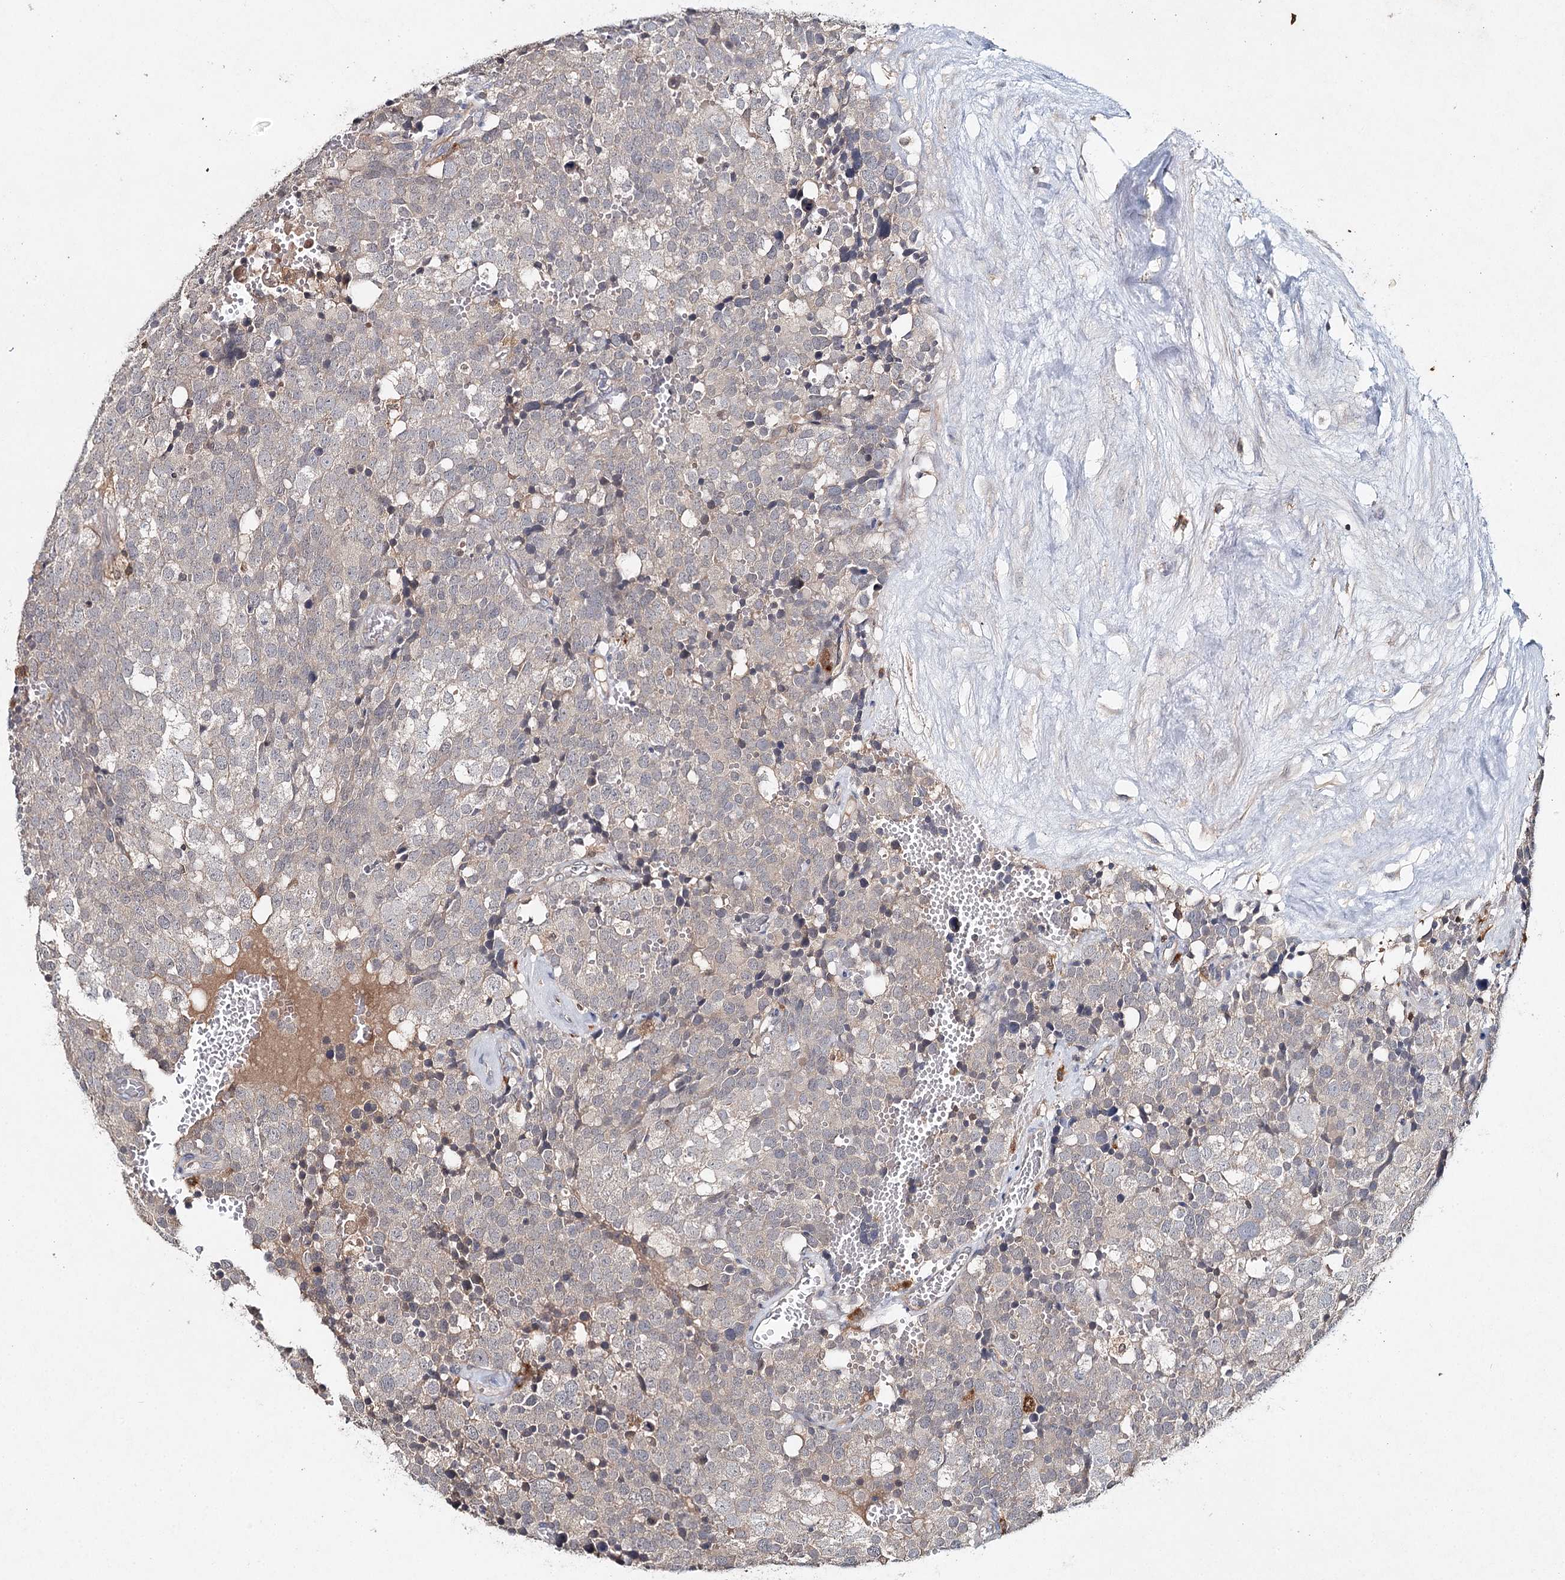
{"staining": {"intensity": "negative", "quantity": "none", "location": "none"}, "tissue": "testis cancer", "cell_type": "Tumor cells", "image_type": "cancer", "snomed": [{"axis": "morphology", "description": "Seminoma, NOS"}, {"axis": "topography", "description": "Testis"}], "caption": "The immunohistochemistry (IHC) photomicrograph has no significant expression in tumor cells of testis seminoma tissue. Brightfield microscopy of immunohistochemistry (IHC) stained with DAB (3,3'-diaminobenzidine) (brown) and hematoxylin (blue), captured at high magnification.", "gene": "SLC41A2", "patient": {"sex": "male", "age": 71}}